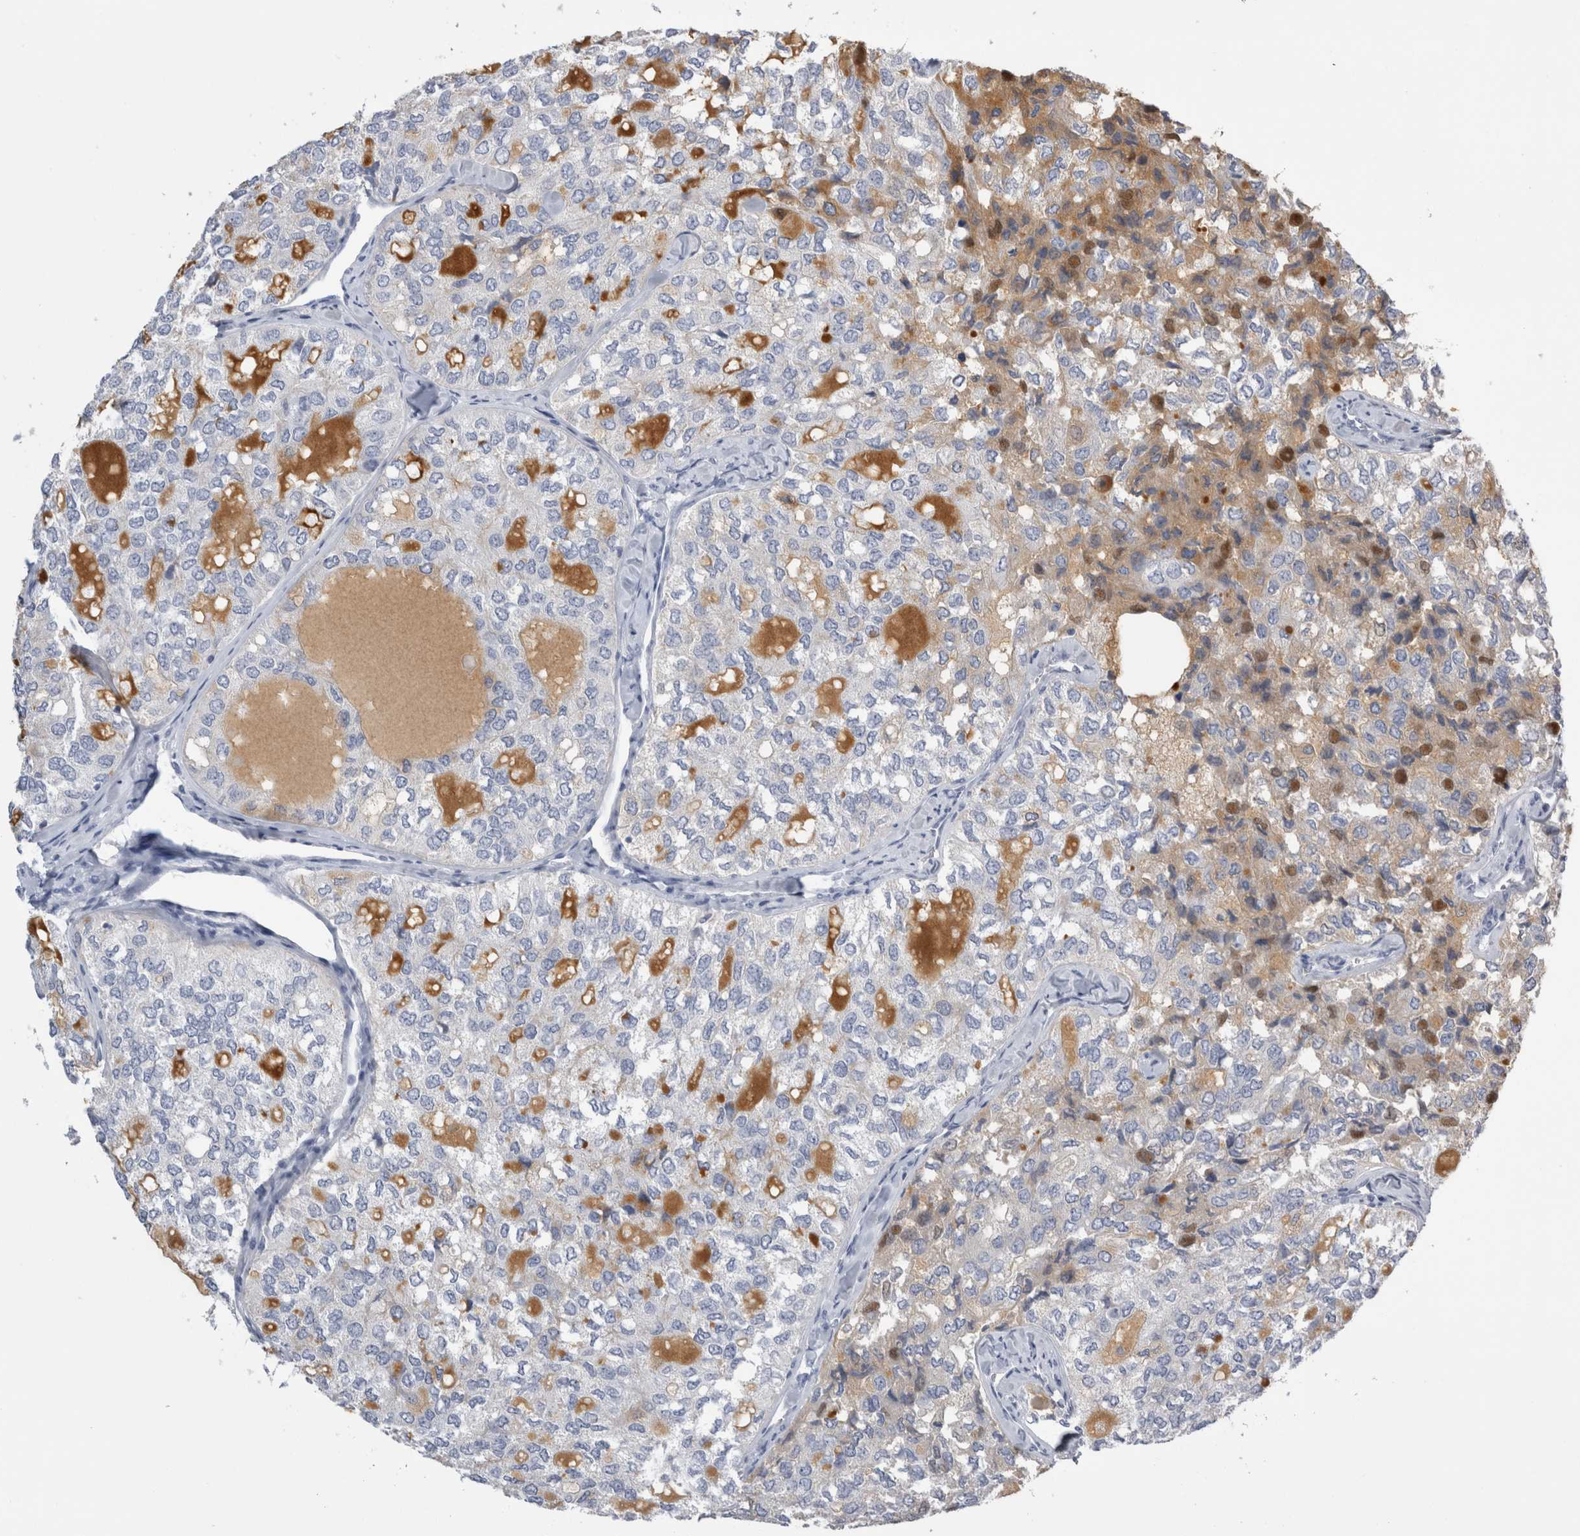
{"staining": {"intensity": "moderate", "quantity": "<25%", "location": "cytoplasmic/membranous"}, "tissue": "thyroid cancer", "cell_type": "Tumor cells", "image_type": "cancer", "snomed": [{"axis": "morphology", "description": "Follicular adenoma carcinoma, NOS"}, {"axis": "topography", "description": "Thyroid gland"}], "caption": "Moderate cytoplasmic/membranous expression for a protein is seen in about <25% of tumor cells of thyroid cancer using IHC.", "gene": "DHRS4", "patient": {"sex": "male", "age": 75}}